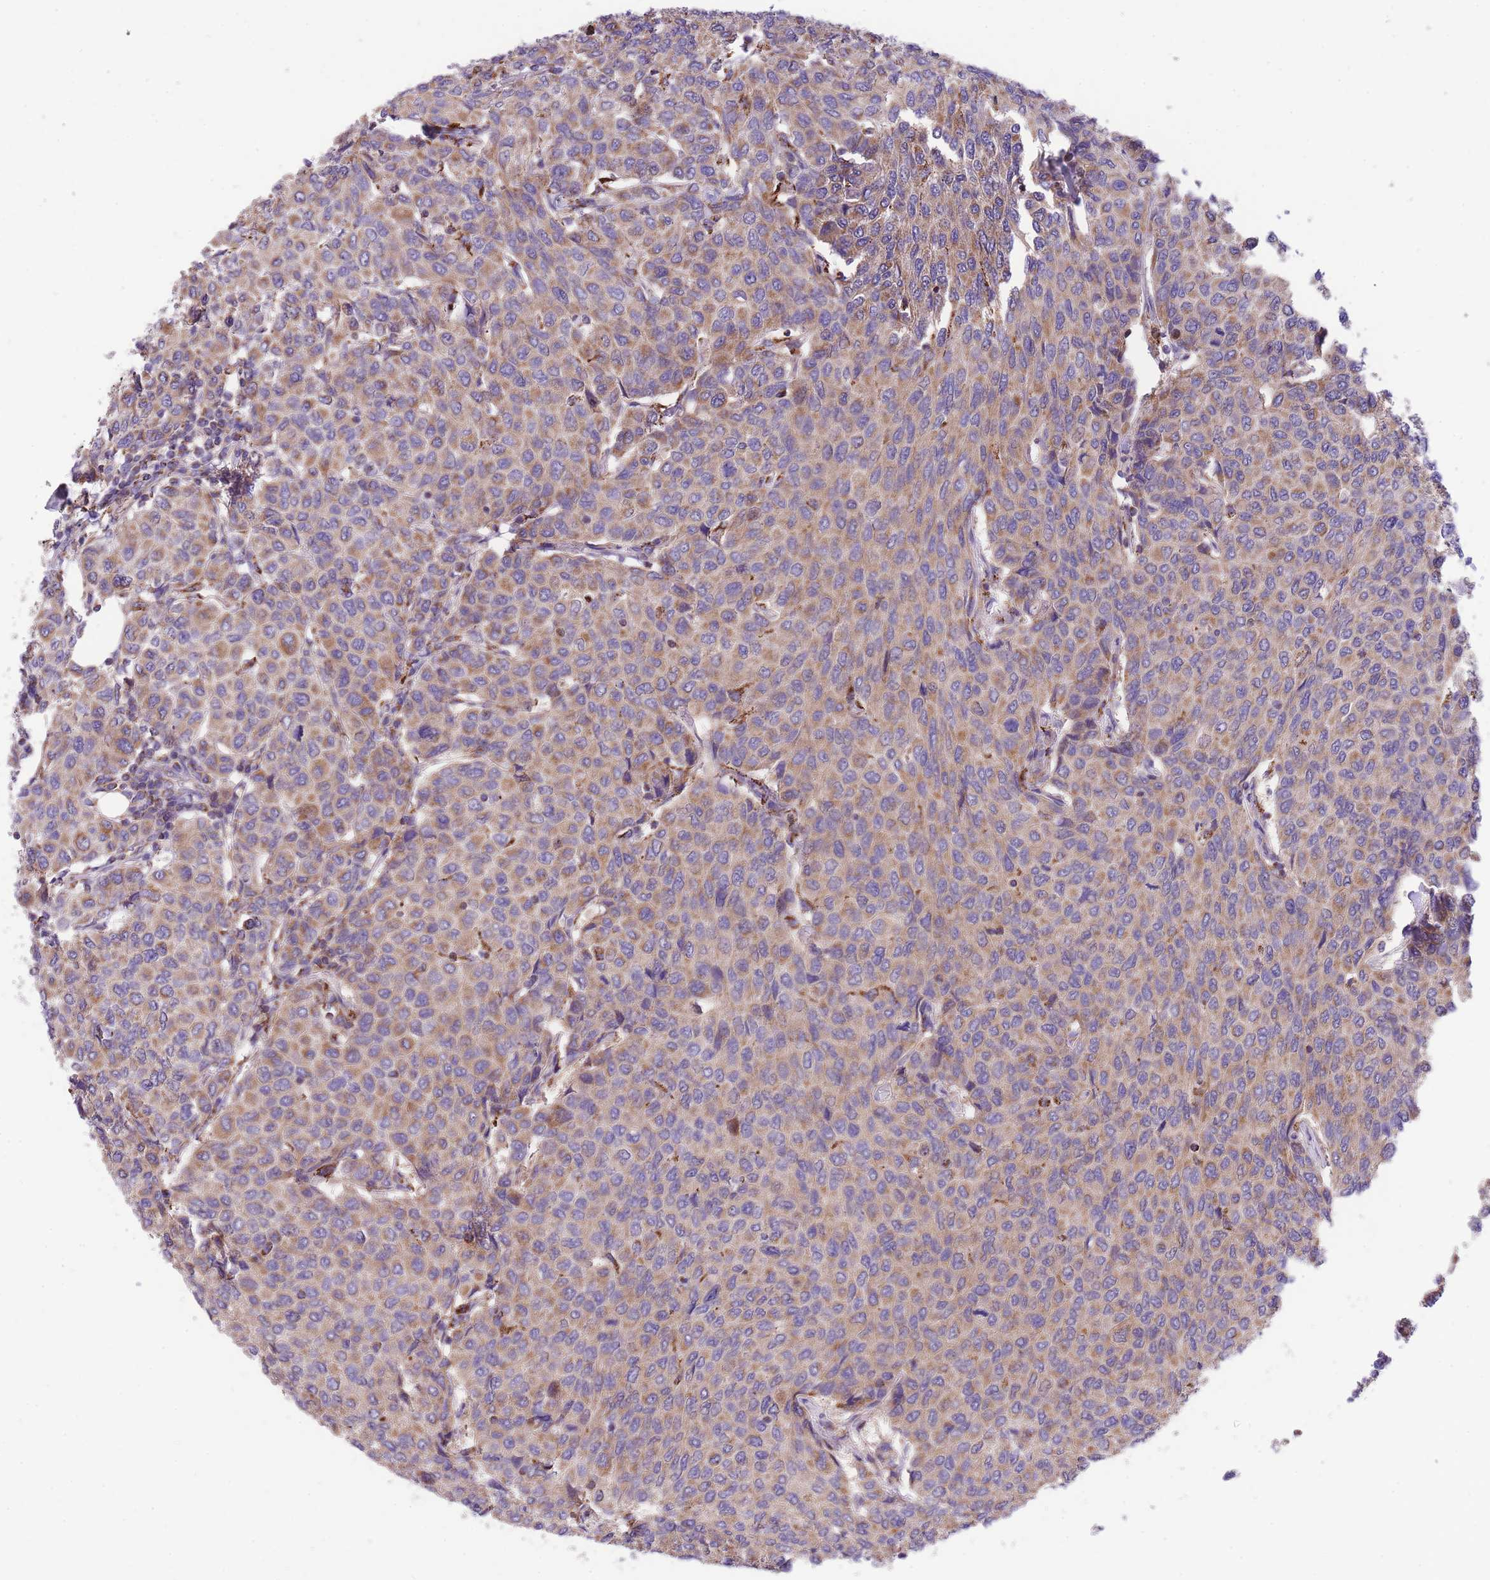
{"staining": {"intensity": "moderate", "quantity": ">75%", "location": "cytoplasmic/membranous"}, "tissue": "breast cancer", "cell_type": "Tumor cells", "image_type": "cancer", "snomed": [{"axis": "morphology", "description": "Duct carcinoma"}, {"axis": "topography", "description": "Breast"}], "caption": "Breast cancer (intraductal carcinoma) stained with a brown dye reveals moderate cytoplasmic/membranous positive staining in approximately >75% of tumor cells.", "gene": "ST3GAL3", "patient": {"sex": "female", "age": 55}}